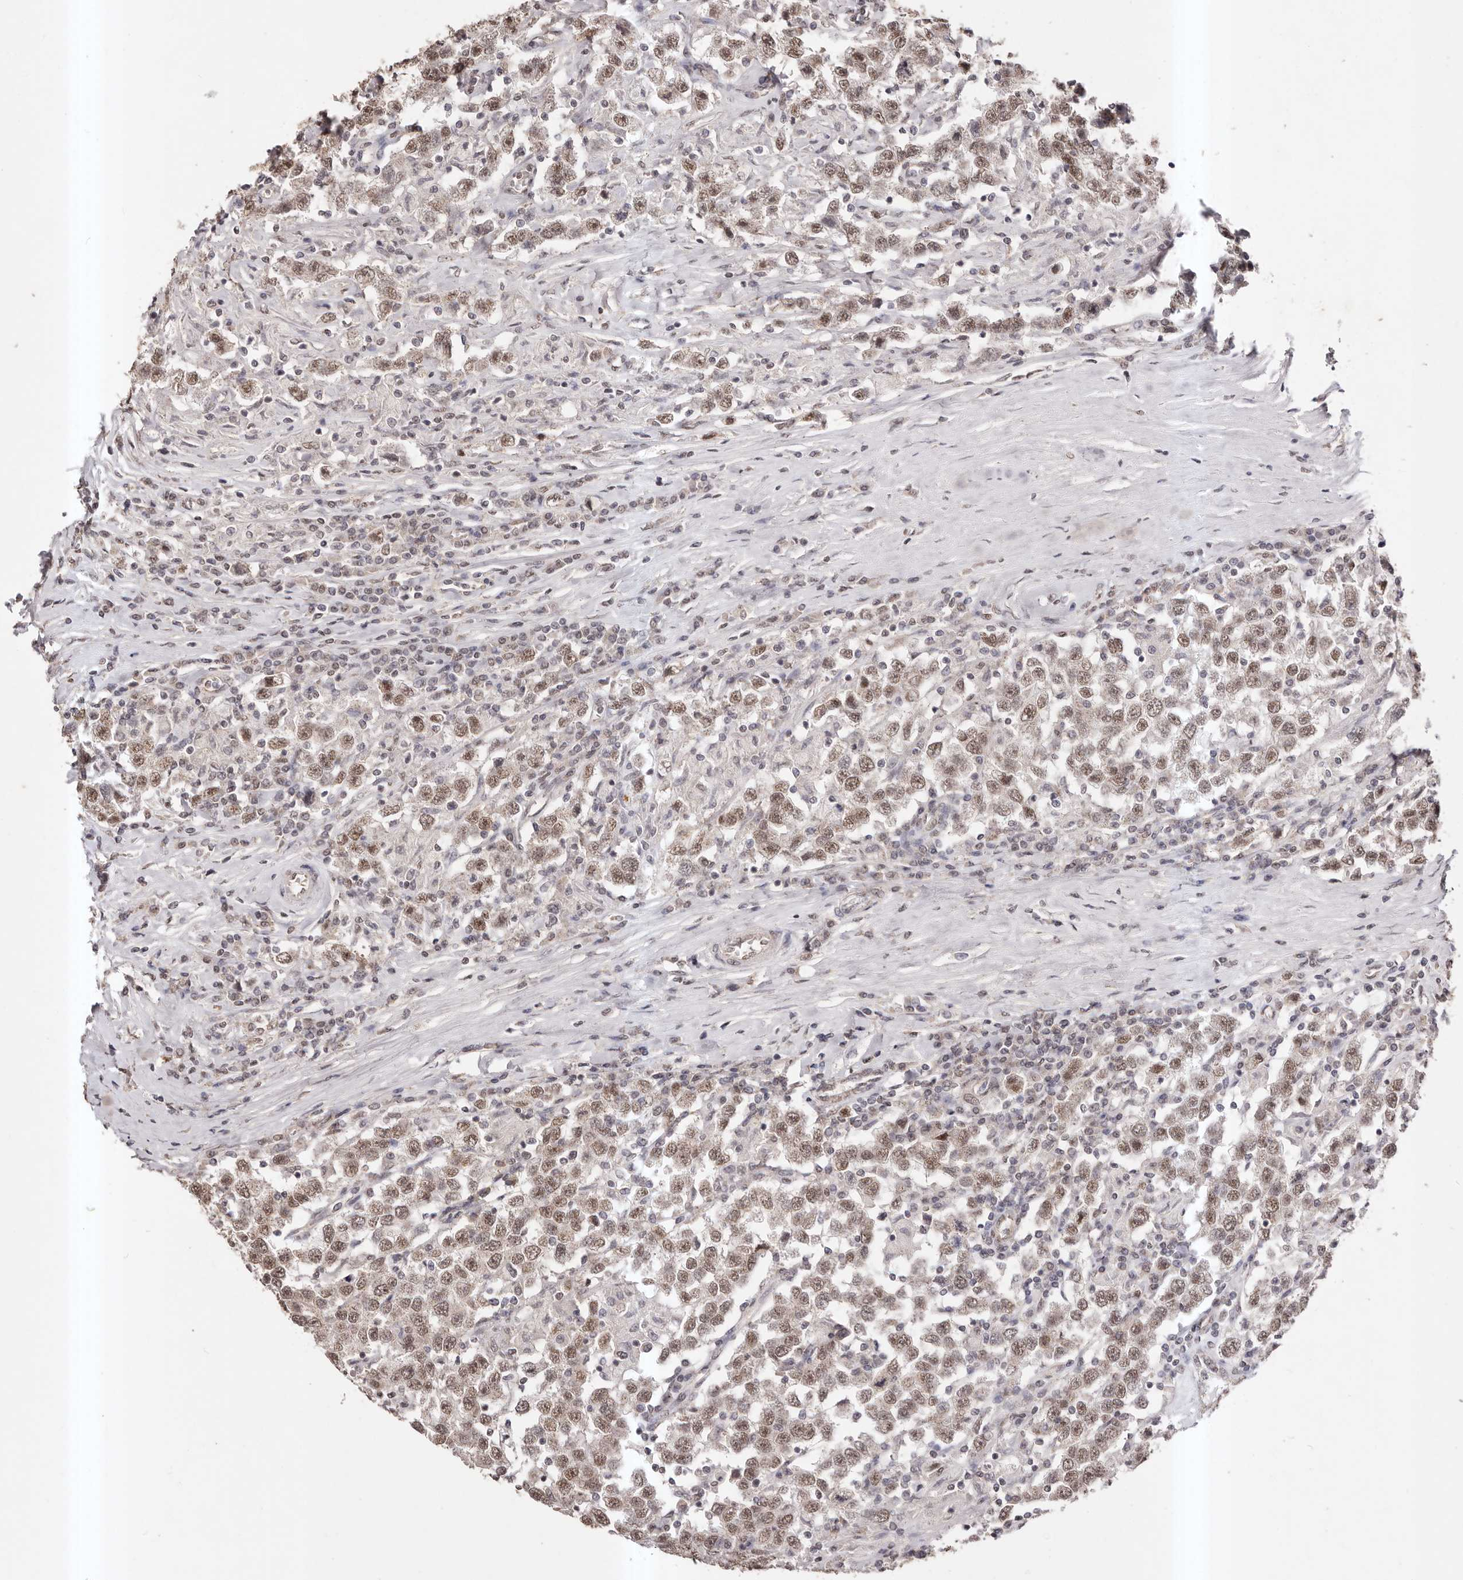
{"staining": {"intensity": "moderate", "quantity": ">75%", "location": "nuclear"}, "tissue": "testis cancer", "cell_type": "Tumor cells", "image_type": "cancer", "snomed": [{"axis": "morphology", "description": "Seminoma, NOS"}, {"axis": "topography", "description": "Testis"}], "caption": "The photomicrograph shows staining of seminoma (testis), revealing moderate nuclear protein expression (brown color) within tumor cells.", "gene": "RPS6KA5", "patient": {"sex": "male", "age": 41}}